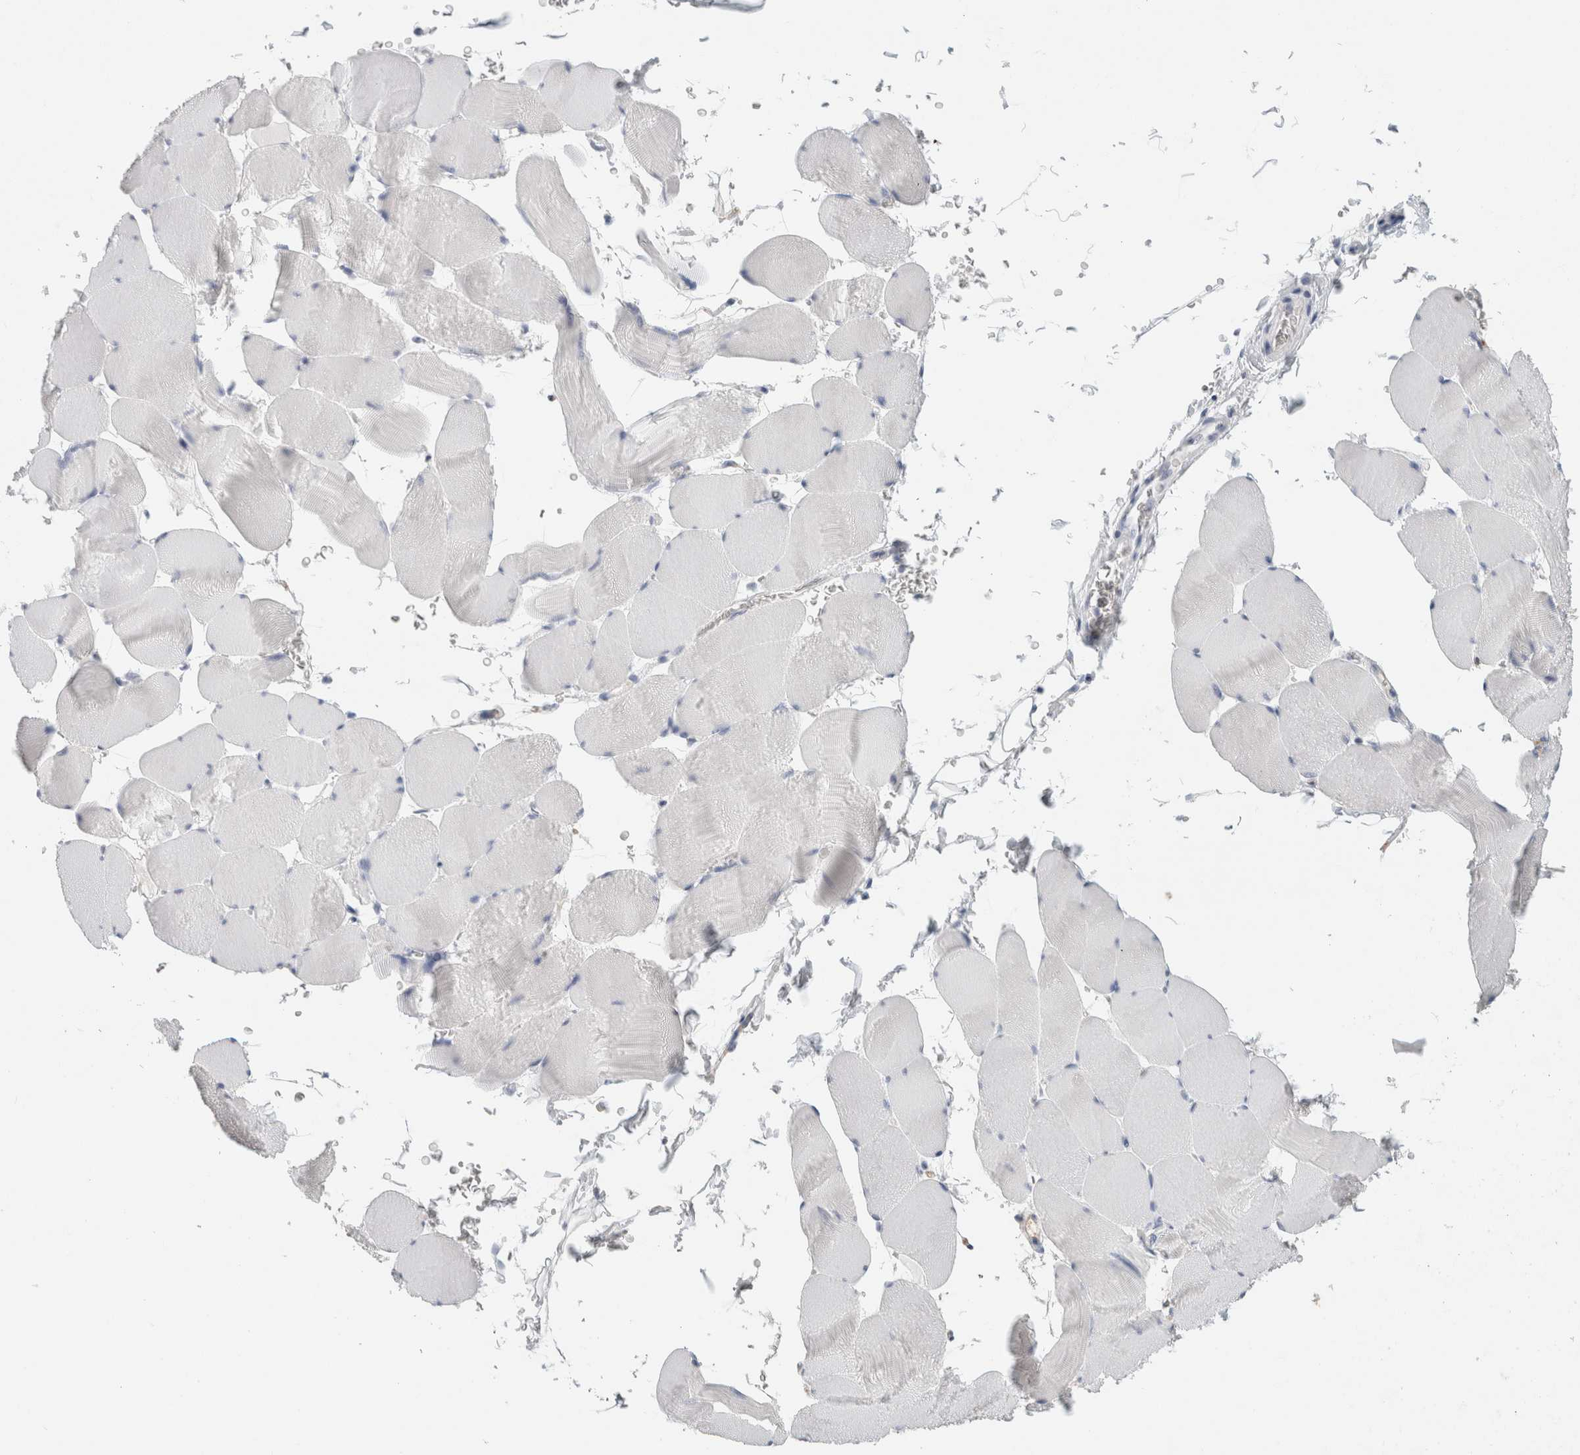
{"staining": {"intensity": "negative", "quantity": "none", "location": "none"}, "tissue": "skeletal muscle", "cell_type": "Myocytes", "image_type": "normal", "snomed": [{"axis": "morphology", "description": "Normal tissue, NOS"}, {"axis": "topography", "description": "Skeletal muscle"}], "caption": "A high-resolution photomicrograph shows immunohistochemistry staining of benign skeletal muscle, which shows no significant expression in myocytes.", "gene": "IL6", "patient": {"sex": "male", "age": 62}}